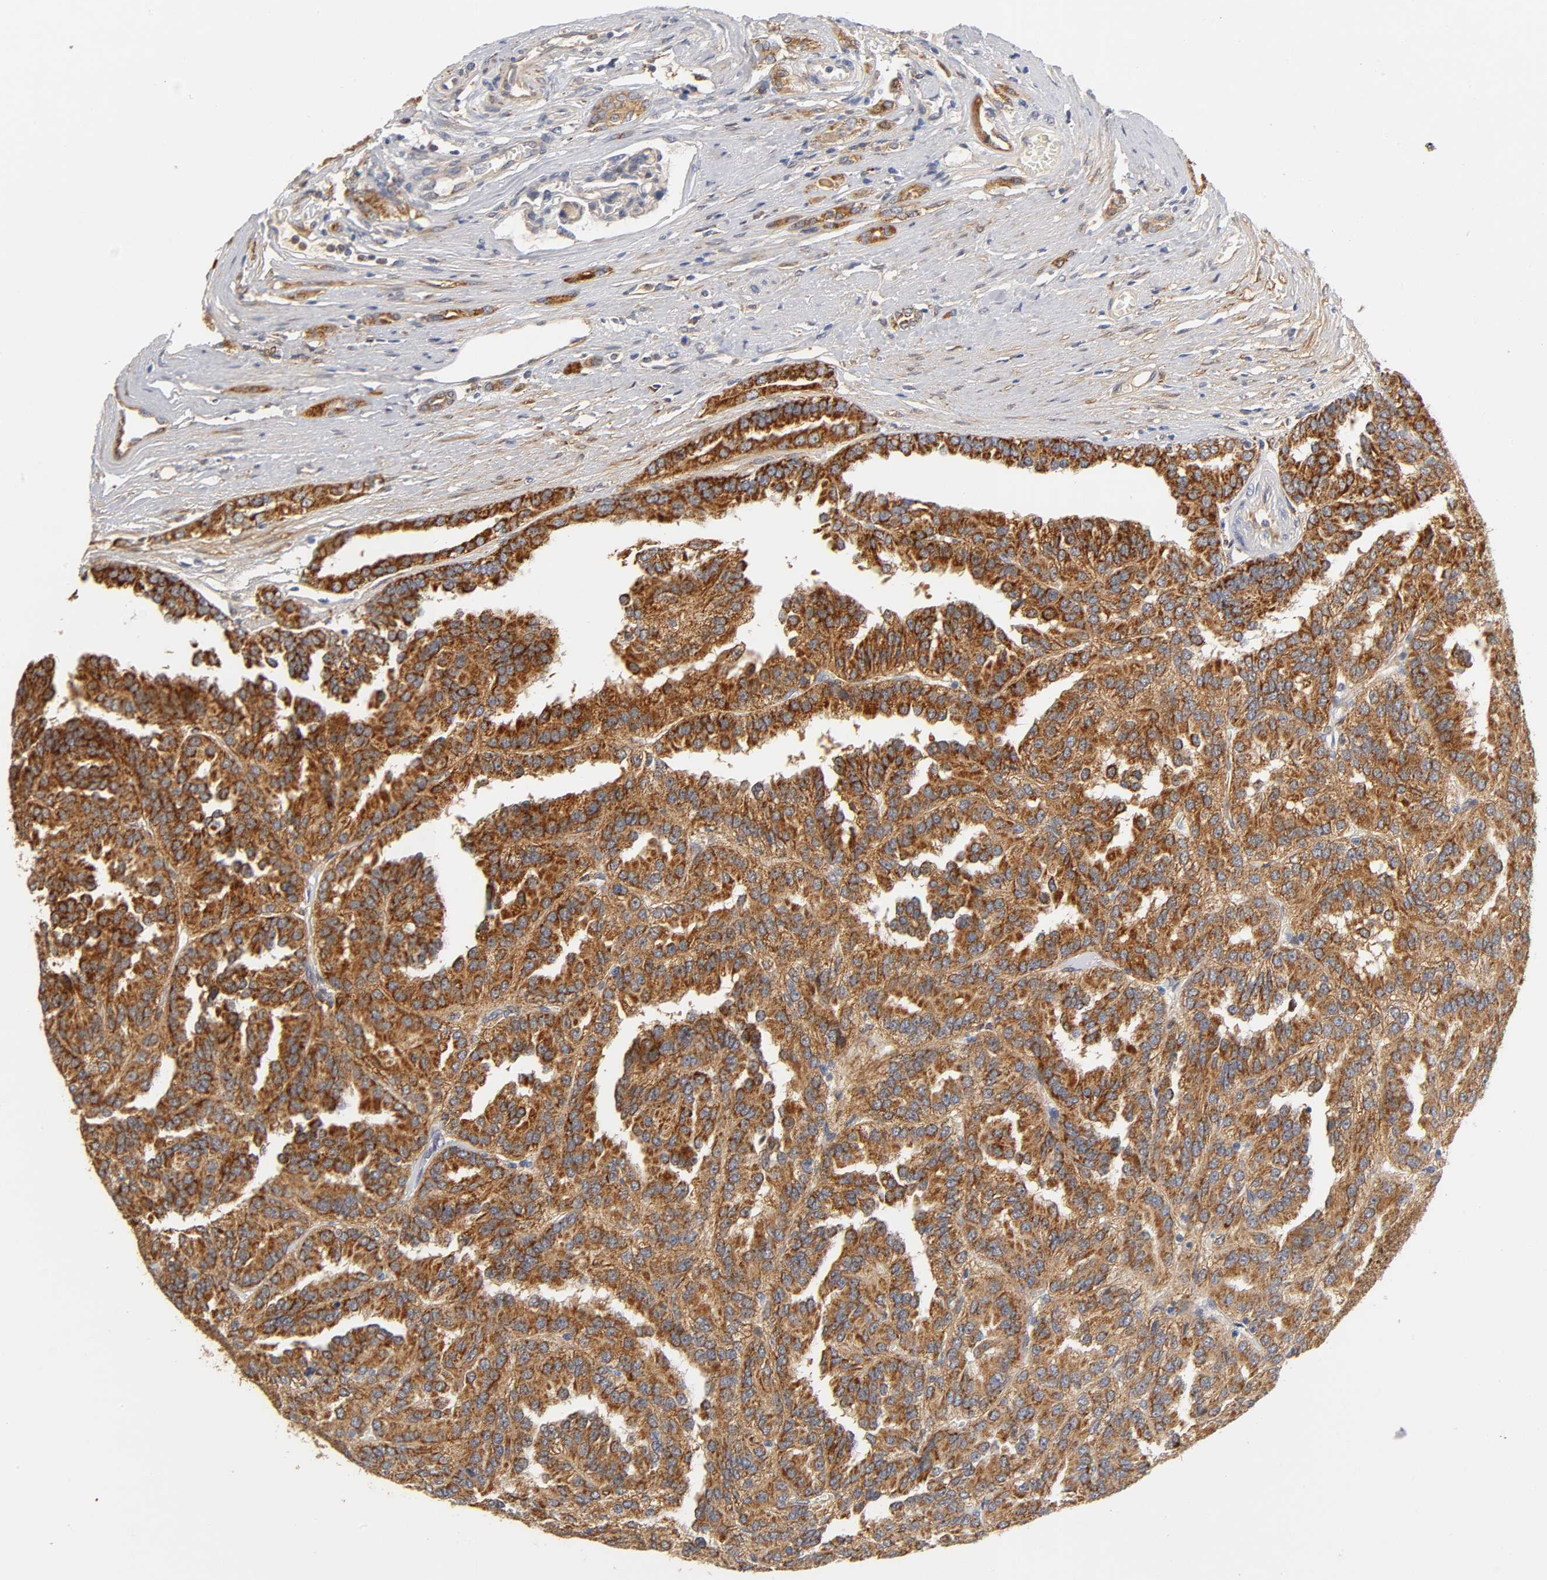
{"staining": {"intensity": "strong", "quantity": ">75%", "location": "cytoplasmic/membranous"}, "tissue": "renal cancer", "cell_type": "Tumor cells", "image_type": "cancer", "snomed": [{"axis": "morphology", "description": "Adenocarcinoma, NOS"}, {"axis": "topography", "description": "Kidney"}], "caption": "Tumor cells display strong cytoplasmic/membranous staining in about >75% of cells in renal adenocarcinoma.", "gene": "ISG15", "patient": {"sex": "male", "age": 46}}